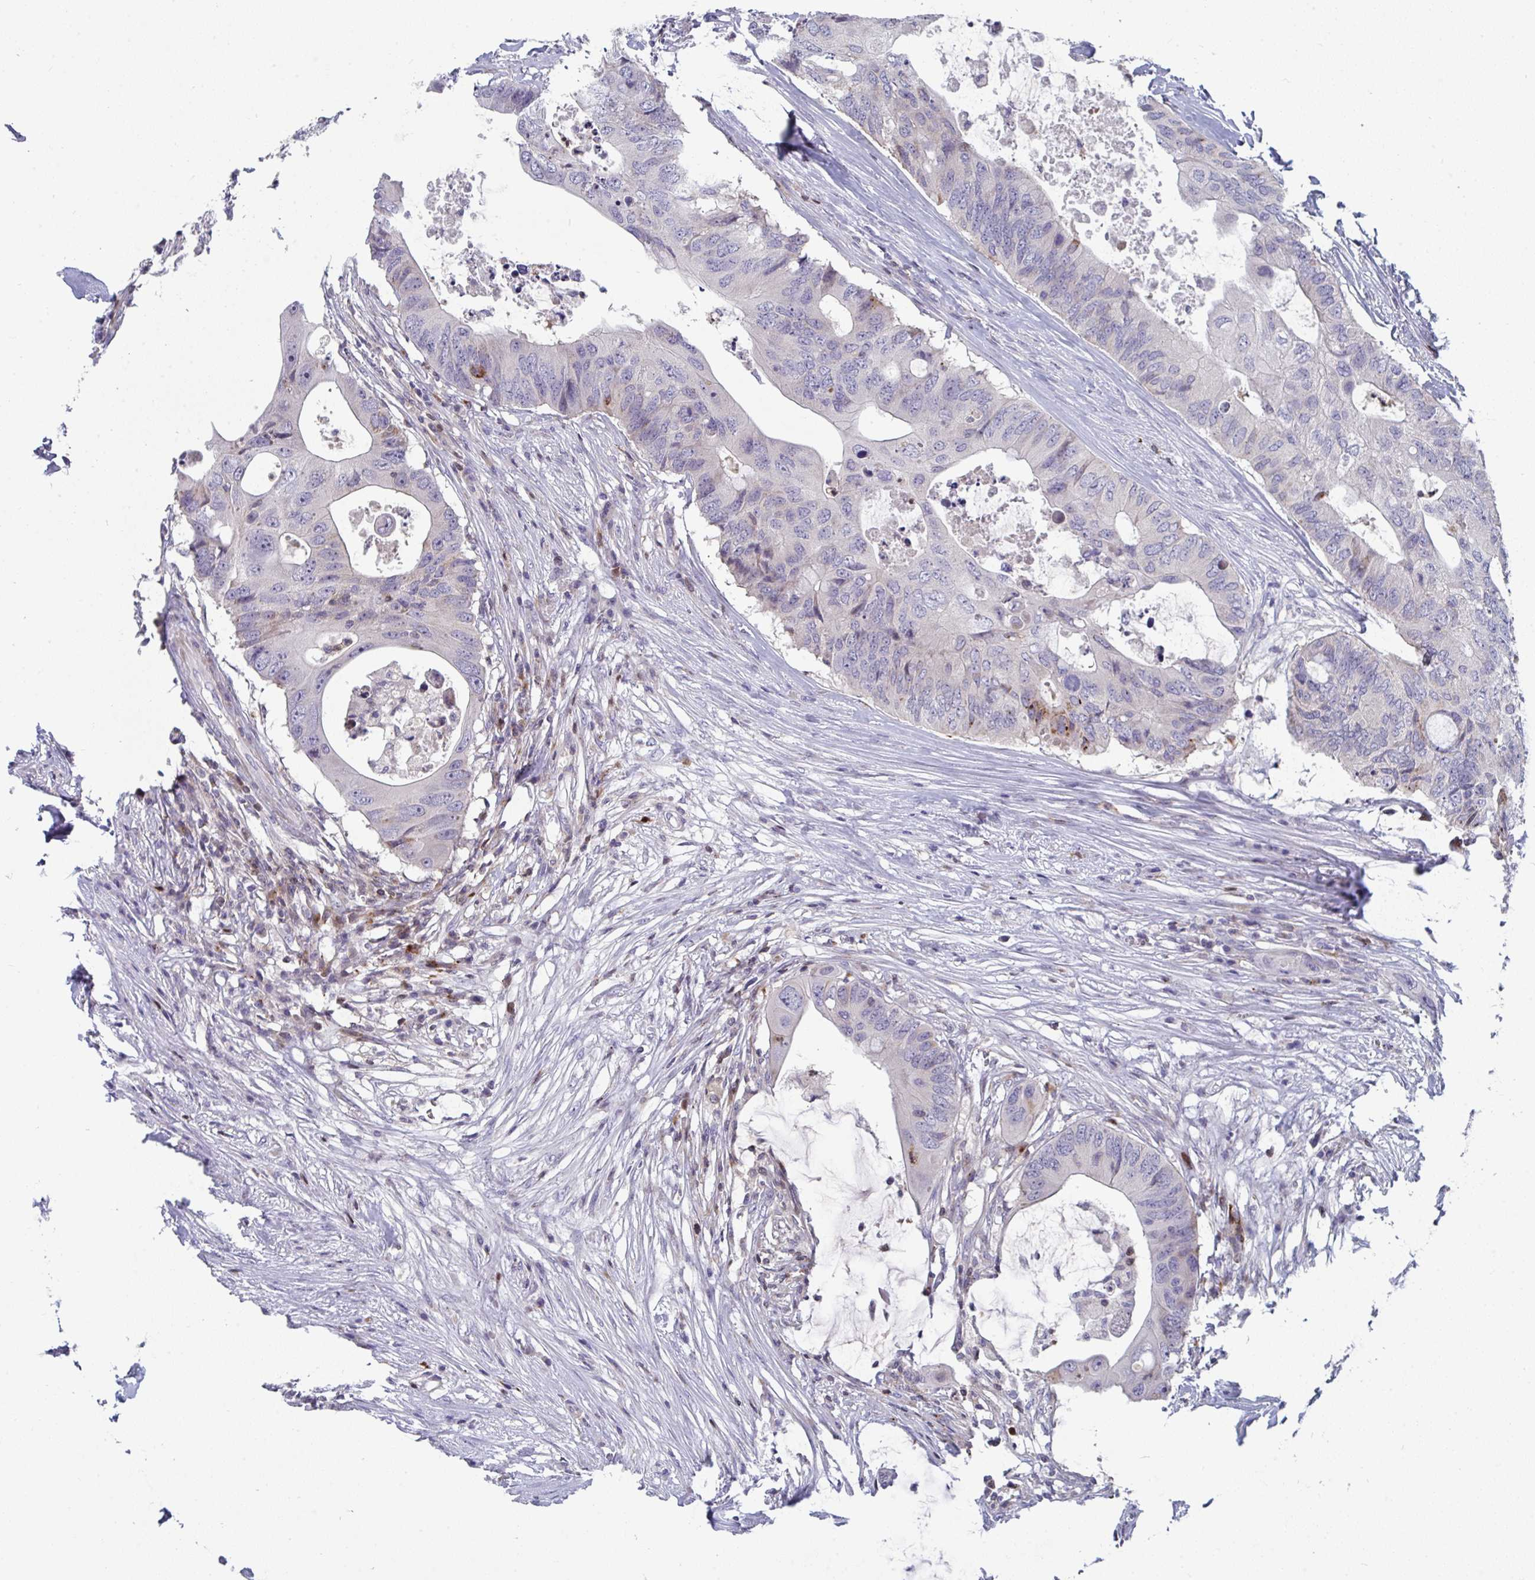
{"staining": {"intensity": "moderate", "quantity": "<25%", "location": "cytoplasmic/membranous"}, "tissue": "colorectal cancer", "cell_type": "Tumor cells", "image_type": "cancer", "snomed": [{"axis": "morphology", "description": "Adenocarcinoma, NOS"}, {"axis": "topography", "description": "Colon"}], "caption": "There is low levels of moderate cytoplasmic/membranous expression in tumor cells of colorectal cancer (adenocarcinoma), as demonstrated by immunohistochemical staining (brown color).", "gene": "AOC2", "patient": {"sex": "male", "age": 71}}